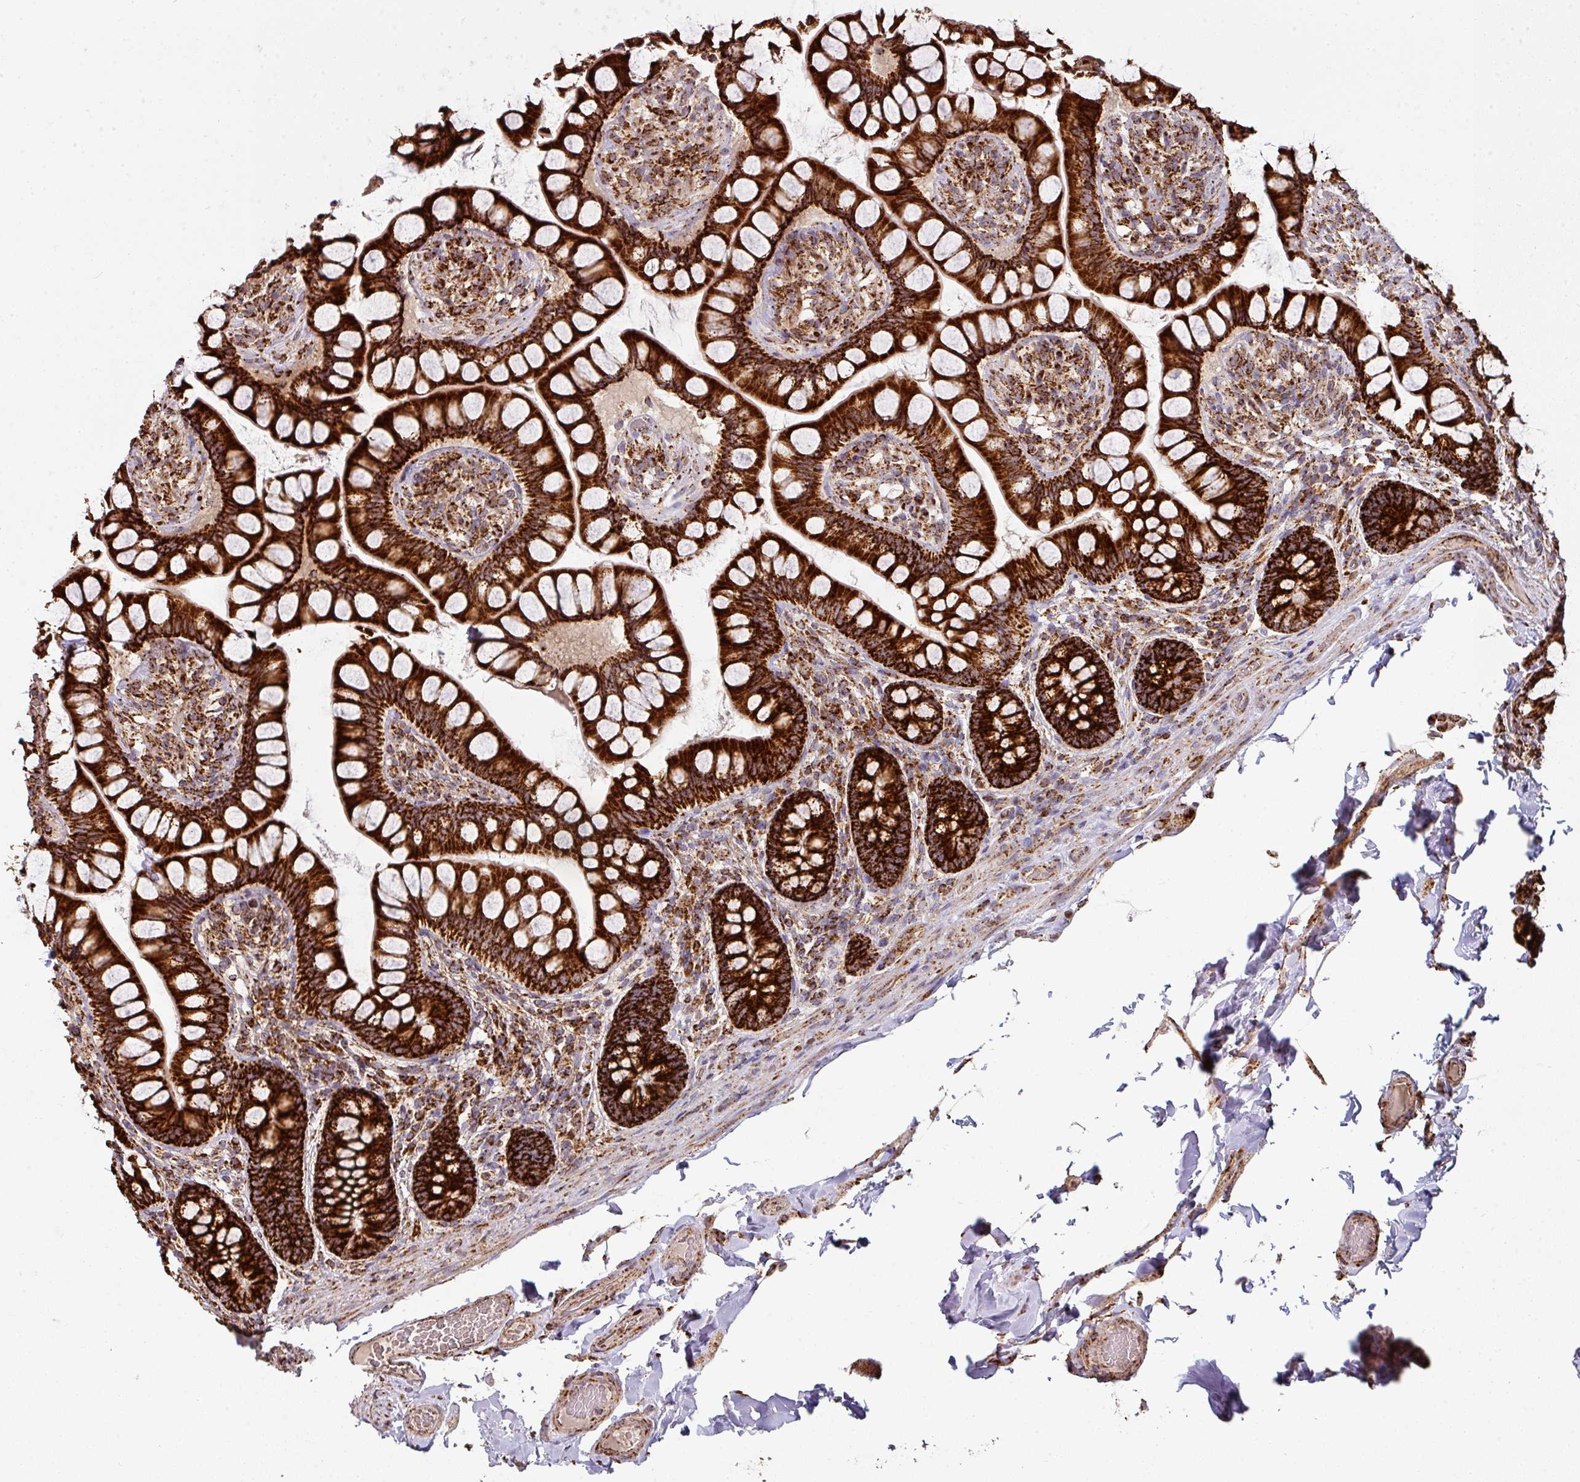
{"staining": {"intensity": "strong", "quantity": ">75%", "location": "cytoplasmic/membranous"}, "tissue": "small intestine", "cell_type": "Glandular cells", "image_type": "normal", "snomed": [{"axis": "morphology", "description": "Normal tissue, NOS"}, {"axis": "topography", "description": "Small intestine"}], "caption": "This histopathology image demonstrates immunohistochemistry staining of unremarkable human small intestine, with high strong cytoplasmic/membranous expression in approximately >75% of glandular cells.", "gene": "TRAP1", "patient": {"sex": "male", "age": 70}}